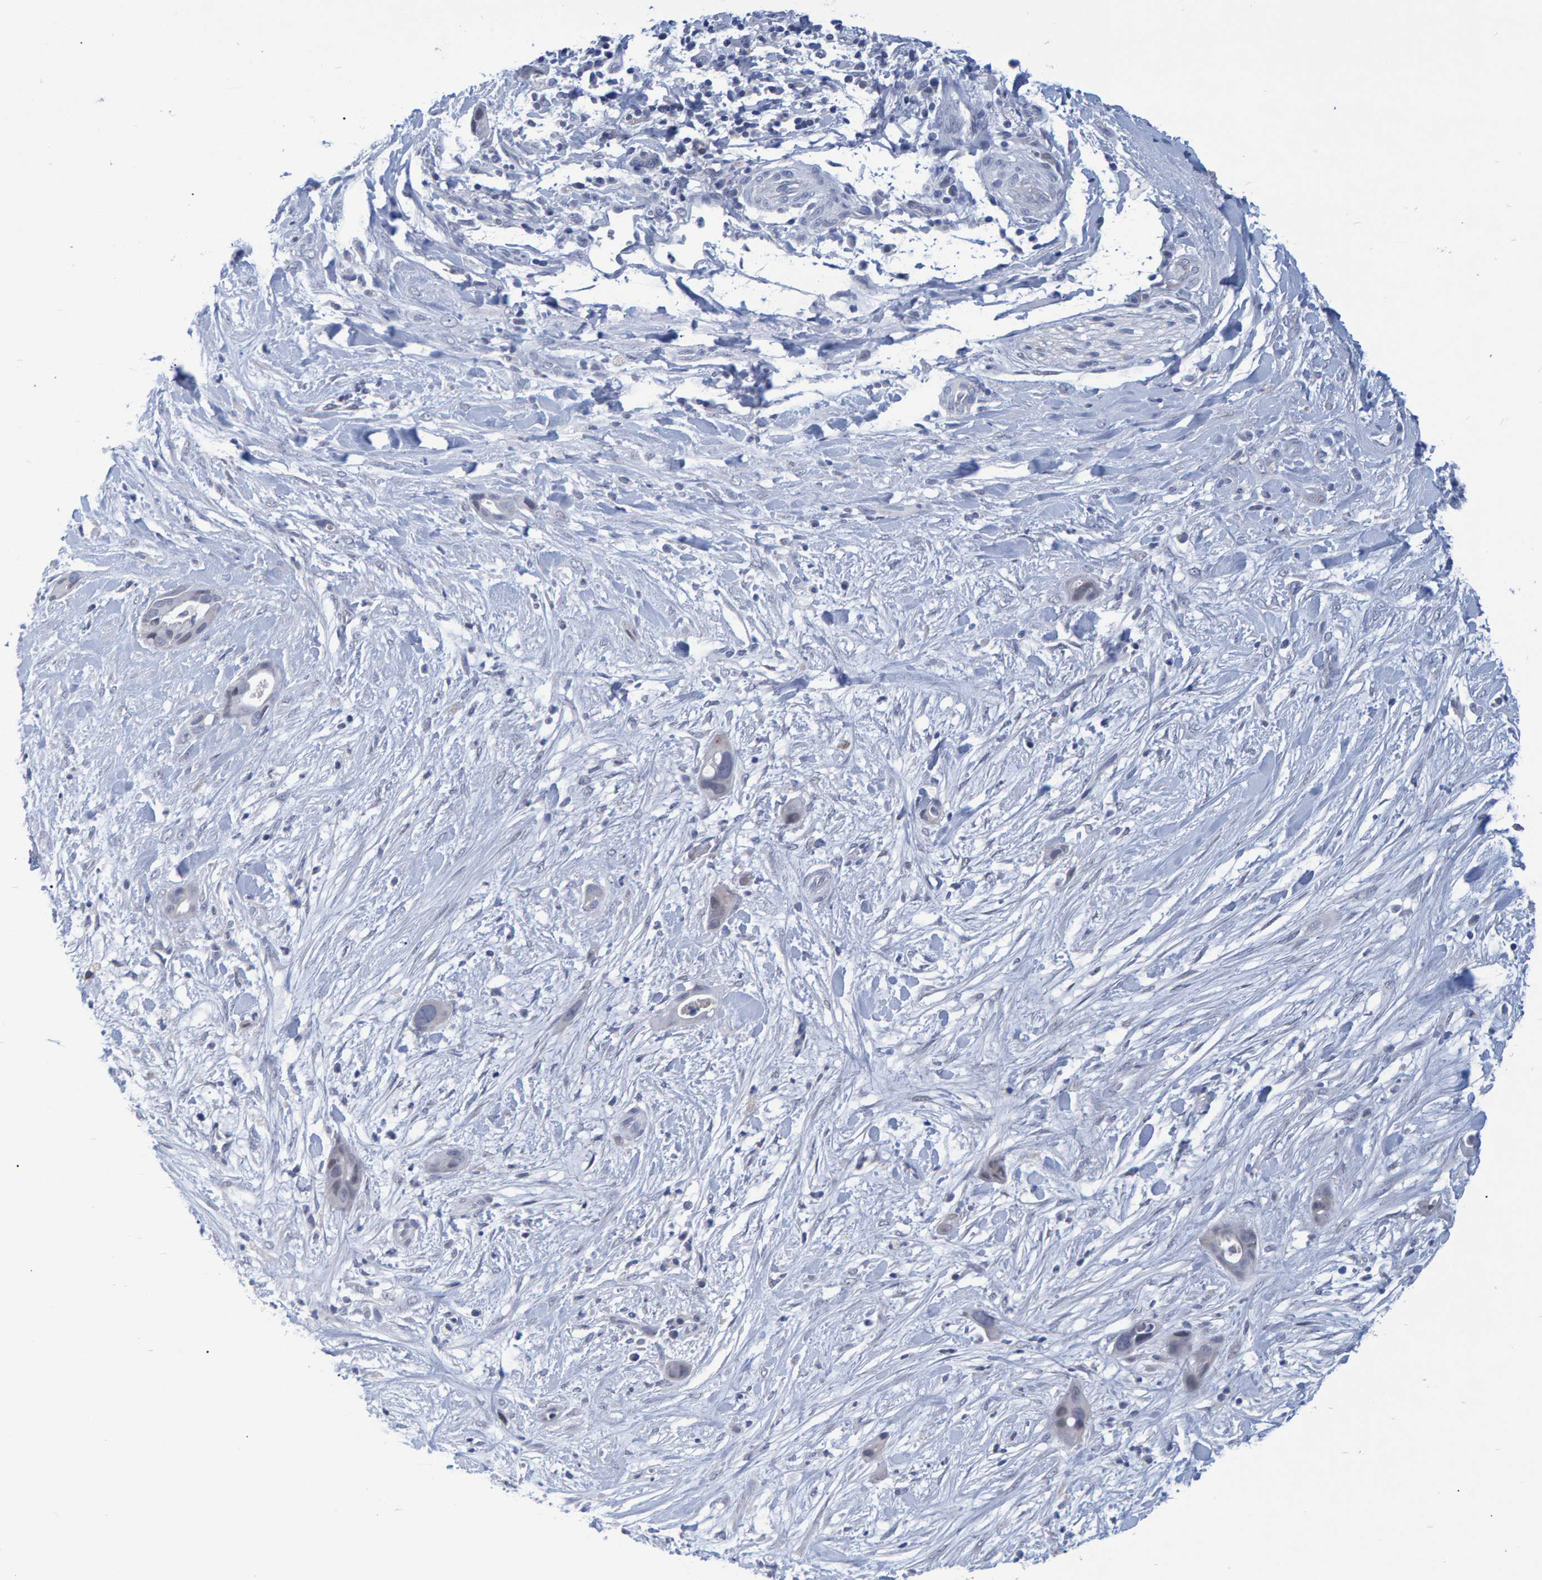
{"staining": {"intensity": "negative", "quantity": "none", "location": "none"}, "tissue": "pancreatic cancer", "cell_type": "Tumor cells", "image_type": "cancer", "snomed": [{"axis": "morphology", "description": "Adenocarcinoma, NOS"}, {"axis": "topography", "description": "Pancreas"}], "caption": "The IHC micrograph has no significant positivity in tumor cells of pancreatic cancer tissue.", "gene": "PROCA1", "patient": {"sex": "male", "age": 59}}